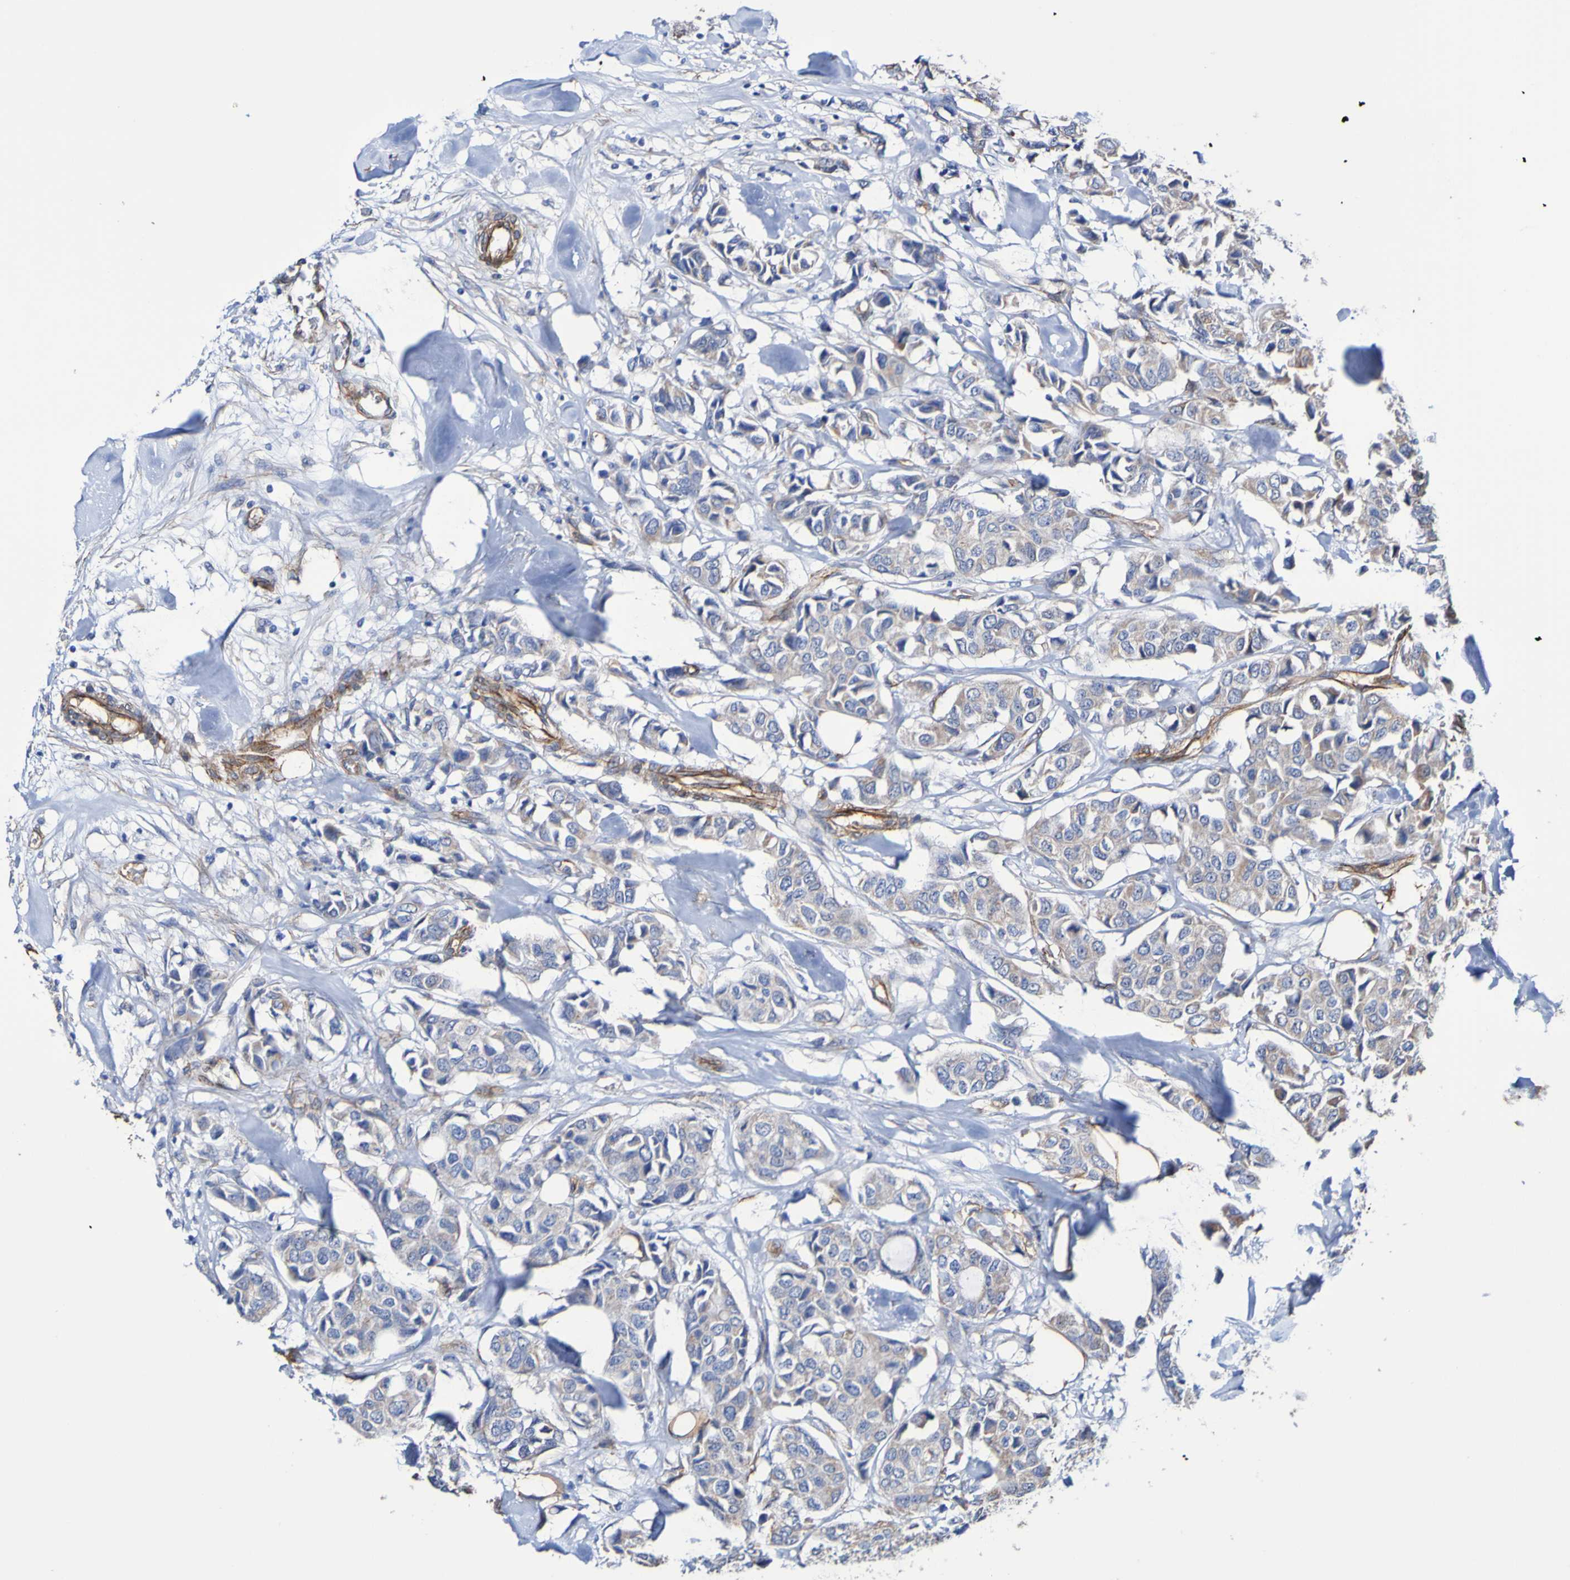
{"staining": {"intensity": "weak", "quantity": "25%-75%", "location": "cytoplasmic/membranous"}, "tissue": "breast cancer", "cell_type": "Tumor cells", "image_type": "cancer", "snomed": [{"axis": "morphology", "description": "Duct carcinoma"}, {"axis": "topography", "description": "Breast"}], "caption": "This micrograph exhibits immunohistochemistry (IHC) staining of breast cancer (infiltrating ductal carcinoma), with low weak cytoplasmic/membranous positivity in about 25%-75% of tumor cells.", "gene": "ELMOD3", "patient": {"sex": "female", "age": 80}}